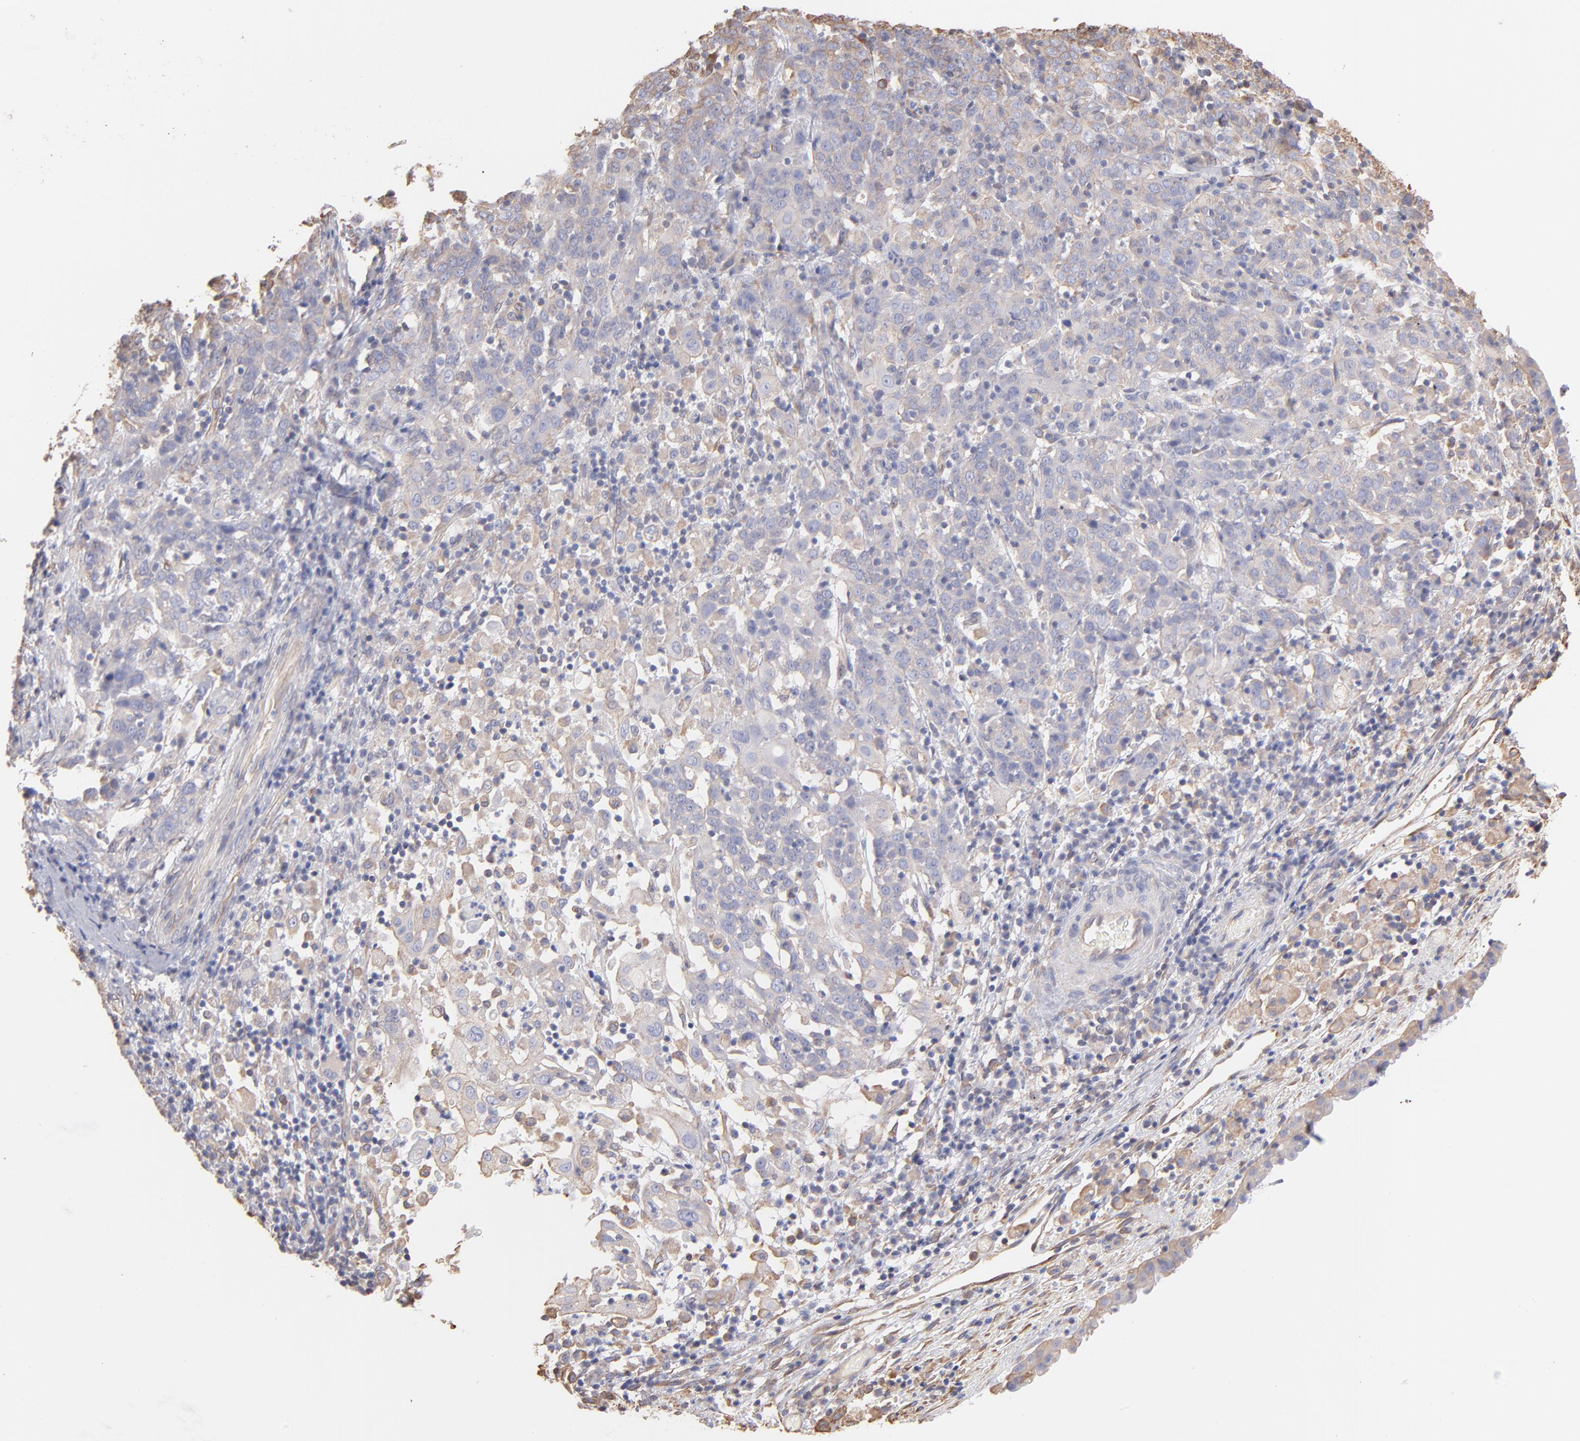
{"staining": {"intensity": "weak", "quantity": "25%-75%", "location": "cytoplasmic/membranous"}, "tissue": "cervical cancer", "cell_type": "Tumor cells", "image_type": "cancer", "snomed": [{"axis": "morphology", "description": "Normal tissue, NOS"}, {"axis": "morphology", "description": "Squamous cell carcinoma, NOS"}, {"axis": "topography", "description": "Cervix"}], "caption": "A photomicrograph of human cervical squamous cell carcinoma stained for a protein demonstrates weak cytoplasmic/membranous brown staining in tumor cells. The protein of interest is stained brown, and the nuclei are stained in blue (DAB (3,3'-diaminobenzidine) IHC with brightfield microscopy, high magnification).", "gene": "PLEC", "patient": {"sex": "female", "age": 67}}